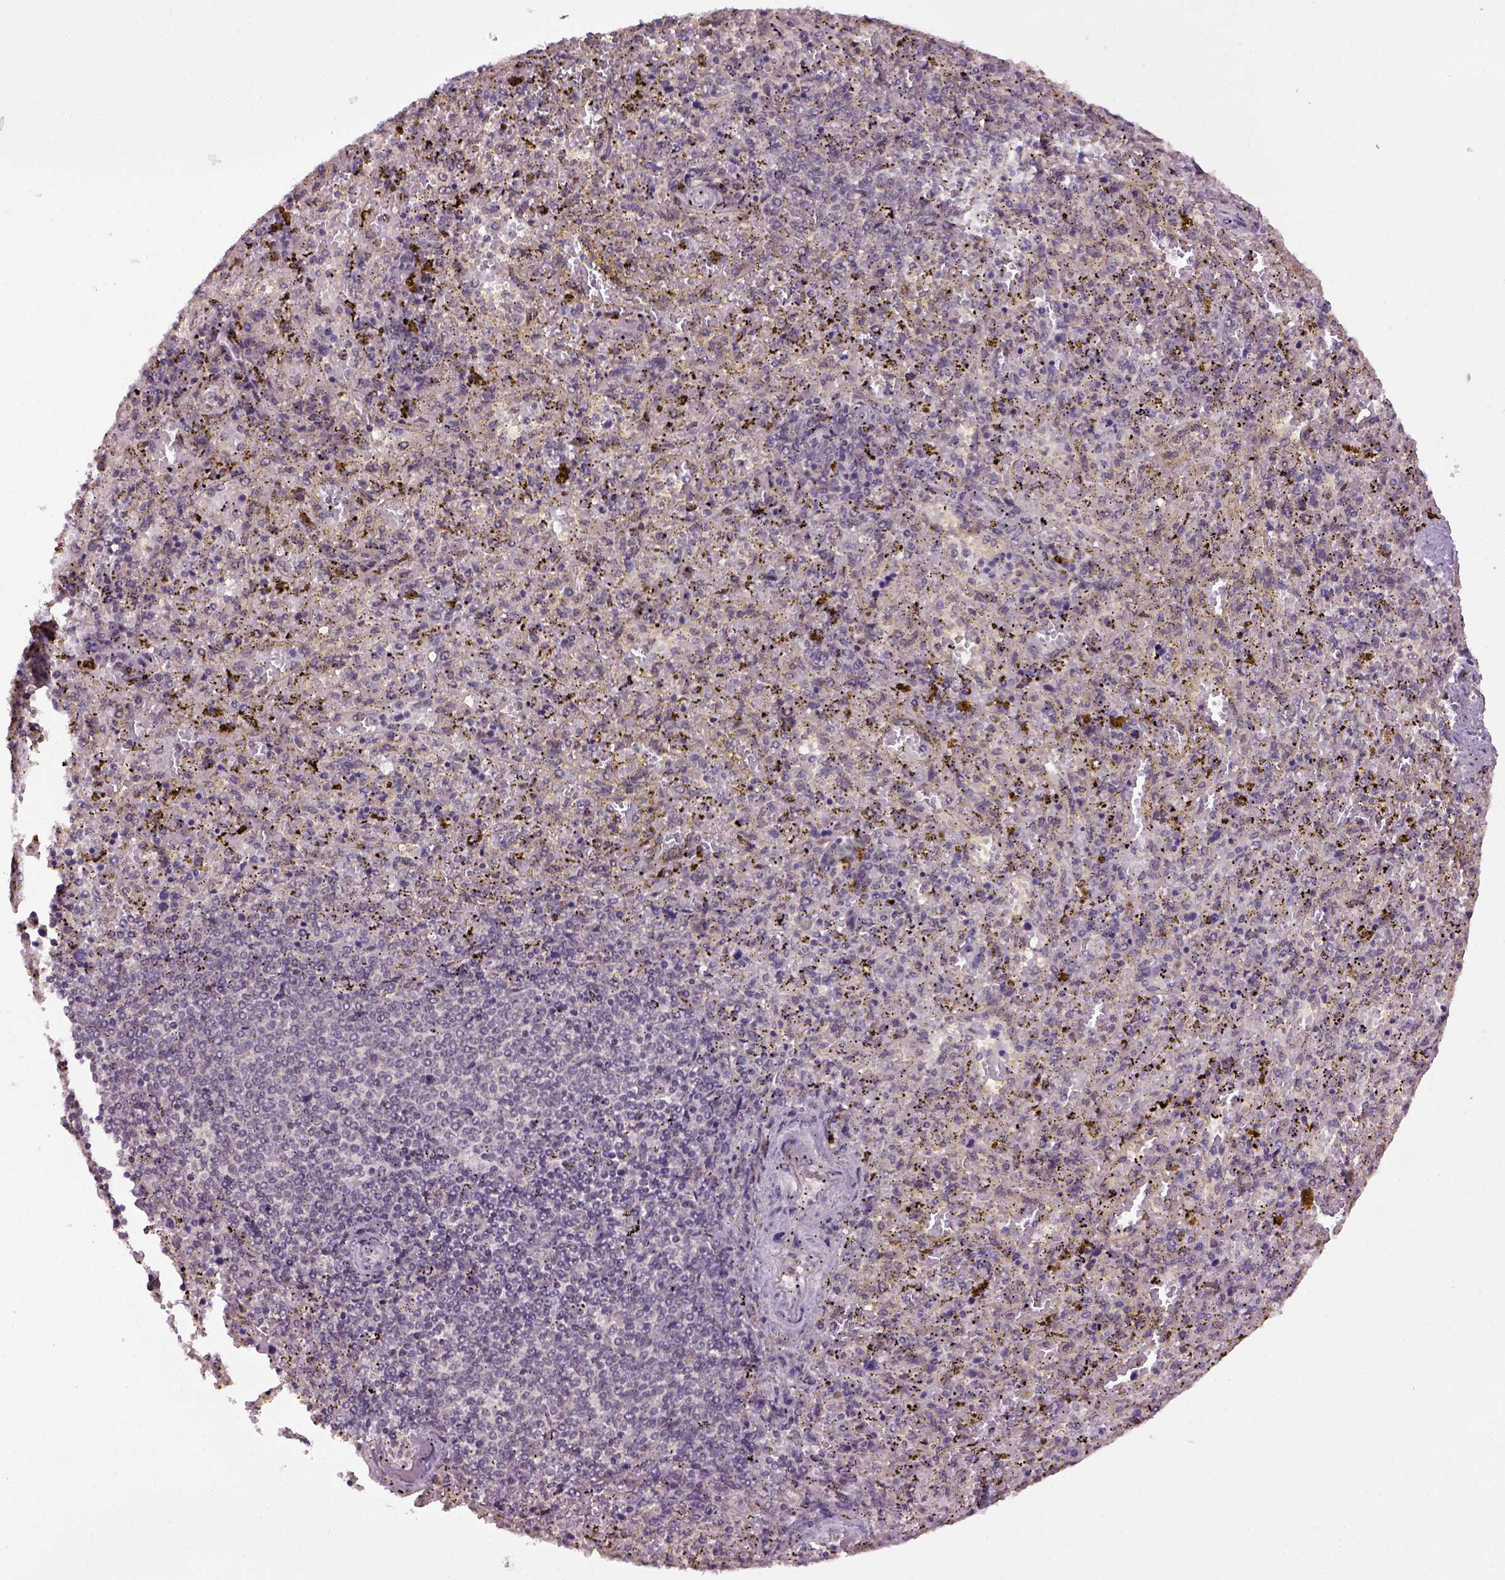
{"staining": {"intensity": "negative", "quantity": "none", "location": "none"}, "tissue": "spleen", "cell_type": "Cells in red pulp", "image_type": "normal", "snomed": [{"axis": "morphology", "description": "Normal tissue, NOS"}, {"axis": "topography", "description": "Spleen"}], "caption": "A high-resolution photomicrograph shows IHC staining of unremarkable spleen, which exhibits no significant staining in cells in red pulp. Nuclei are stained in blue.", "gene": "RAB43", "patient": {"sex": "female", "age": 50}}